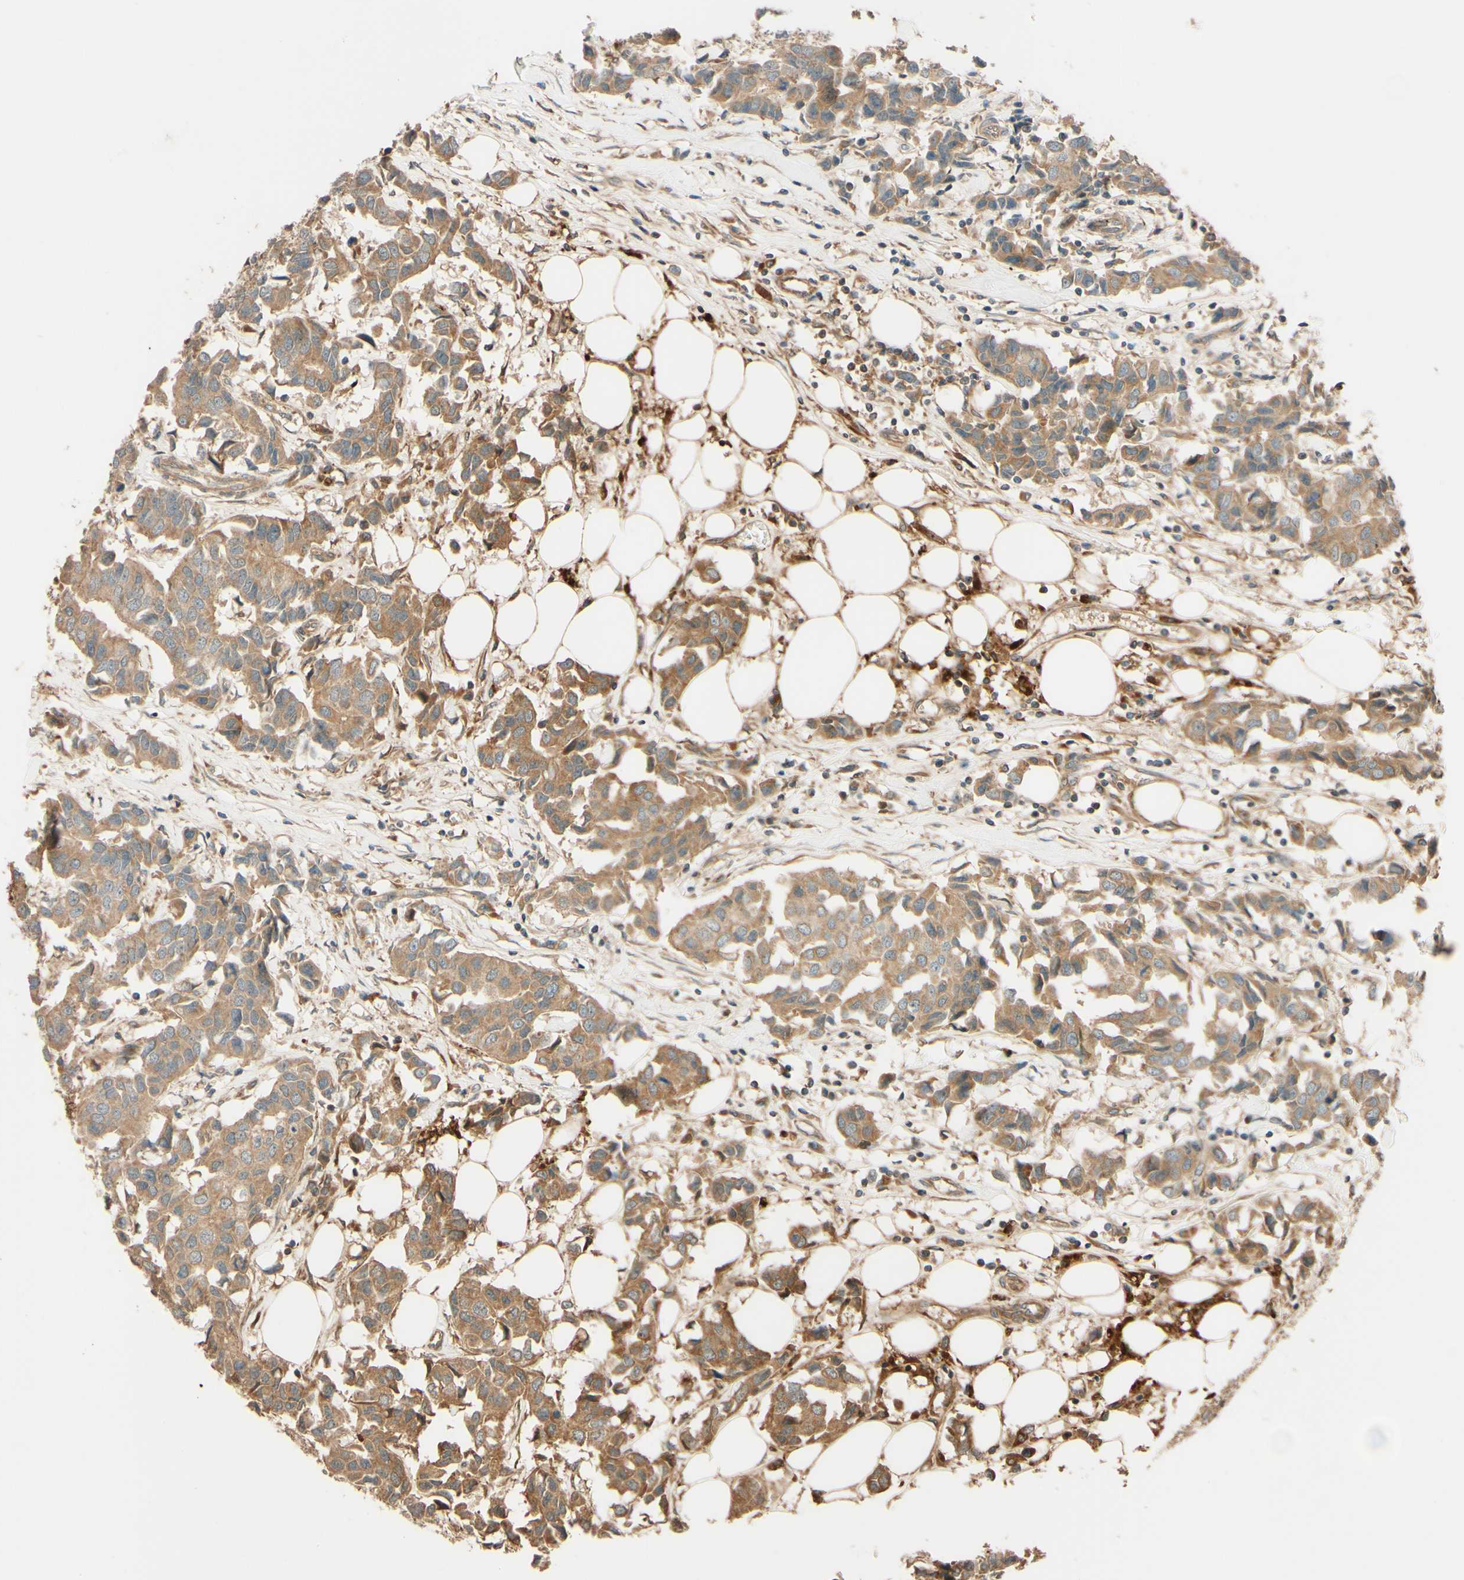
{"staining": {"intensity": "moderate", "quantity": ">75%", "location": "cytoplasmic/membranous"}, "tissue": "breast cancer", "cell_type": "Tumor cells", "image_type": "cancer", "snomed": [{"axis": "morphology", "description": "Duct carcinoma"}, {"axis": "topography", "description": "Breast"}], "caption": "Human breast cancer (intraductal carcinoma) stained with a brown dye shows moderate cytoplasmic/membranous positive expression in approximately >75% of tumor cells.", "gene": "RNF19A", "patient": {"sex": "female", "age": 80}}